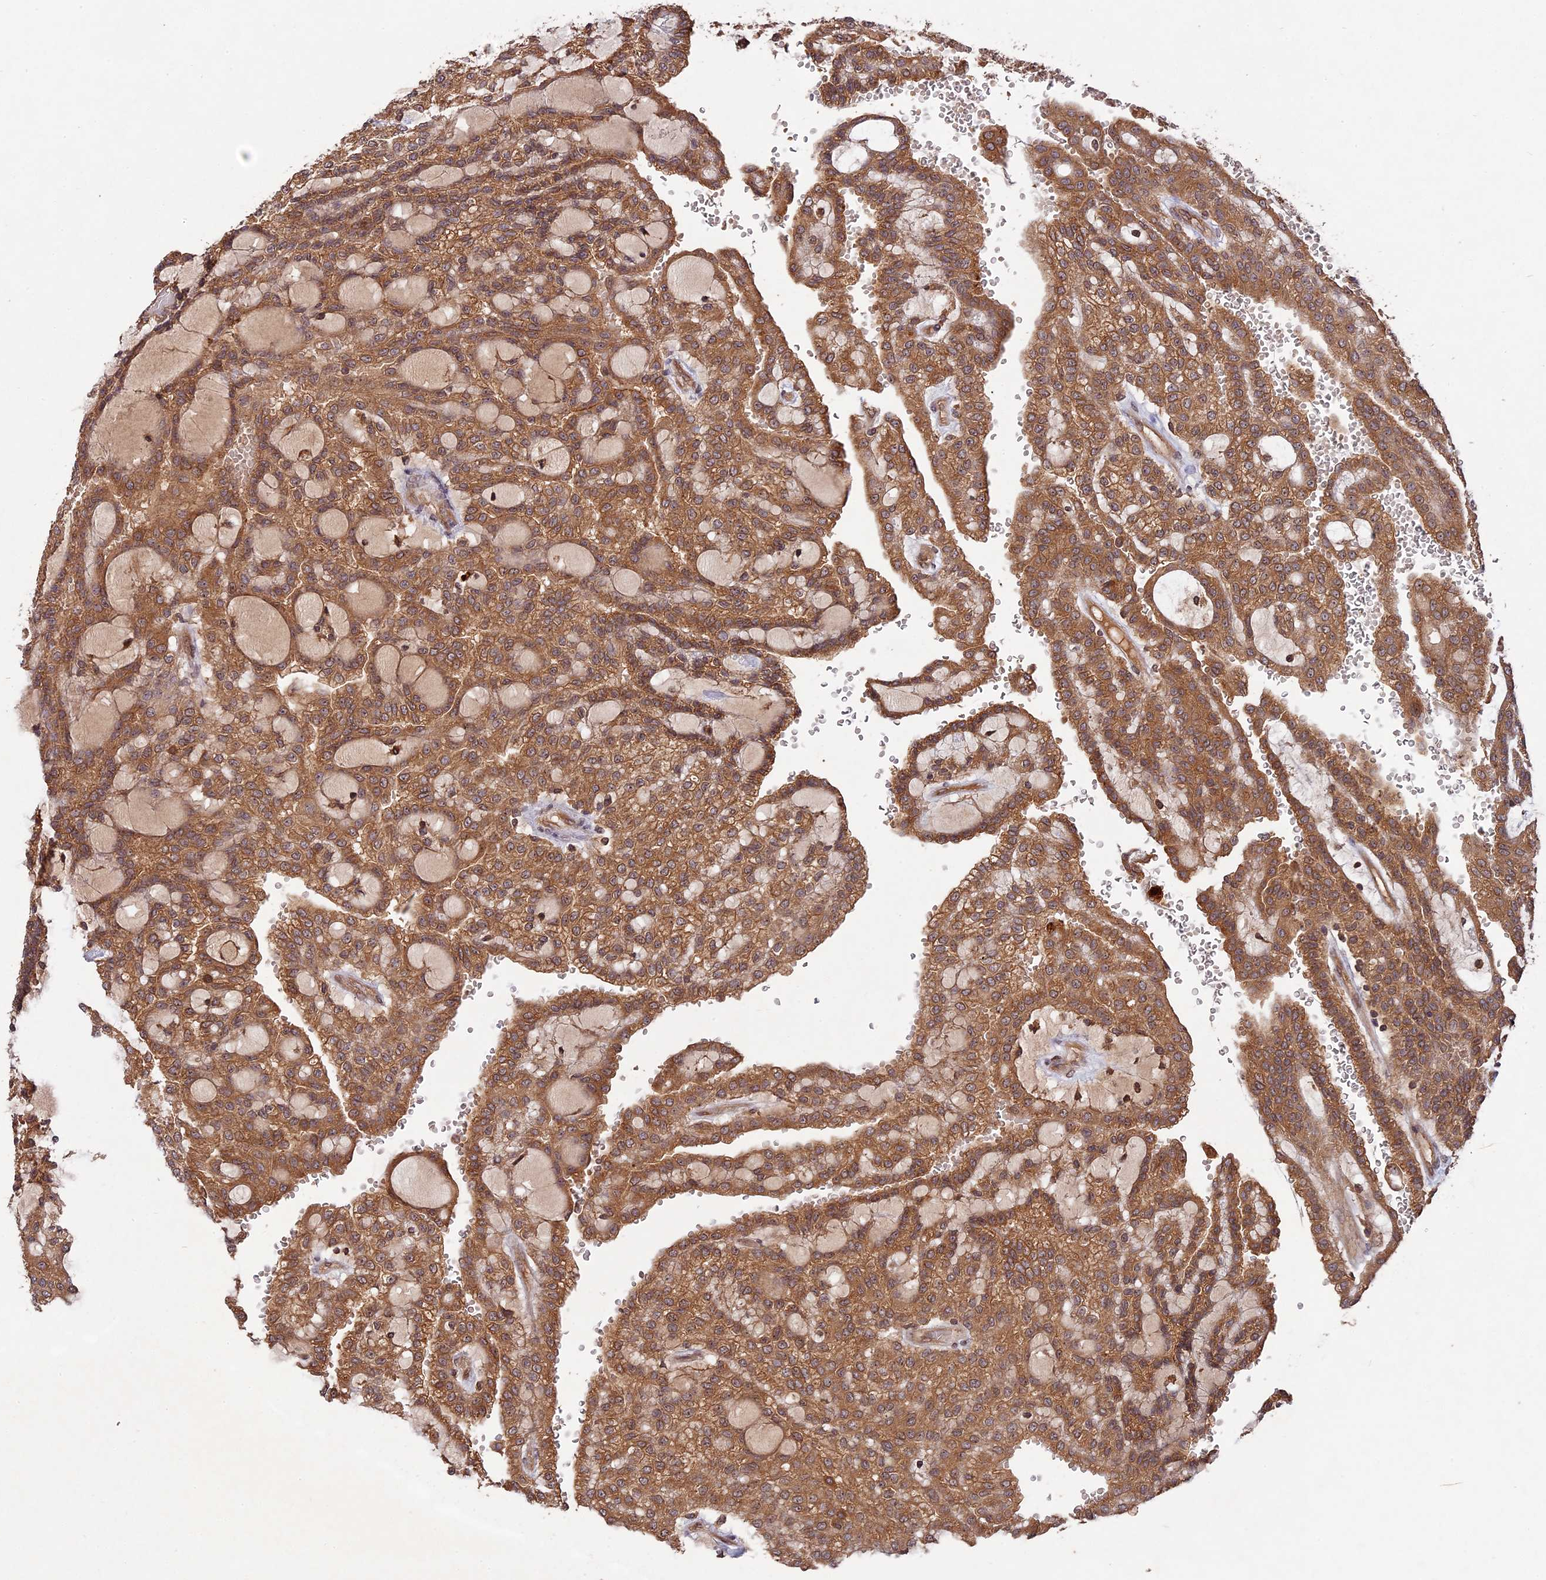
{"staining": {"intensity": "moderate", "quantity": ">75%", "location": "cytoplasmic/membranous"}, "tissue": "renal cancer", "cell_type": "Tumor cells", "image_type": "cancer", "snomed": [{"axis": "morphology", "description": "Adenocarcinoma, NOS"}, {"axis": "topography", "description": "Kidney"}], "caption": "Protein staining of renal cancer tissue displays moderate cytoplasmic/membranous staining in about >75% of tumor cells. (Stains: DAB (3,3'-diaminobenzidine) in brown, nuclei in blue, Microscopy: brightfield microscopy at high magnification).", "gene": "CHAC1", "patient": {"sex": "male", "age": 63}}